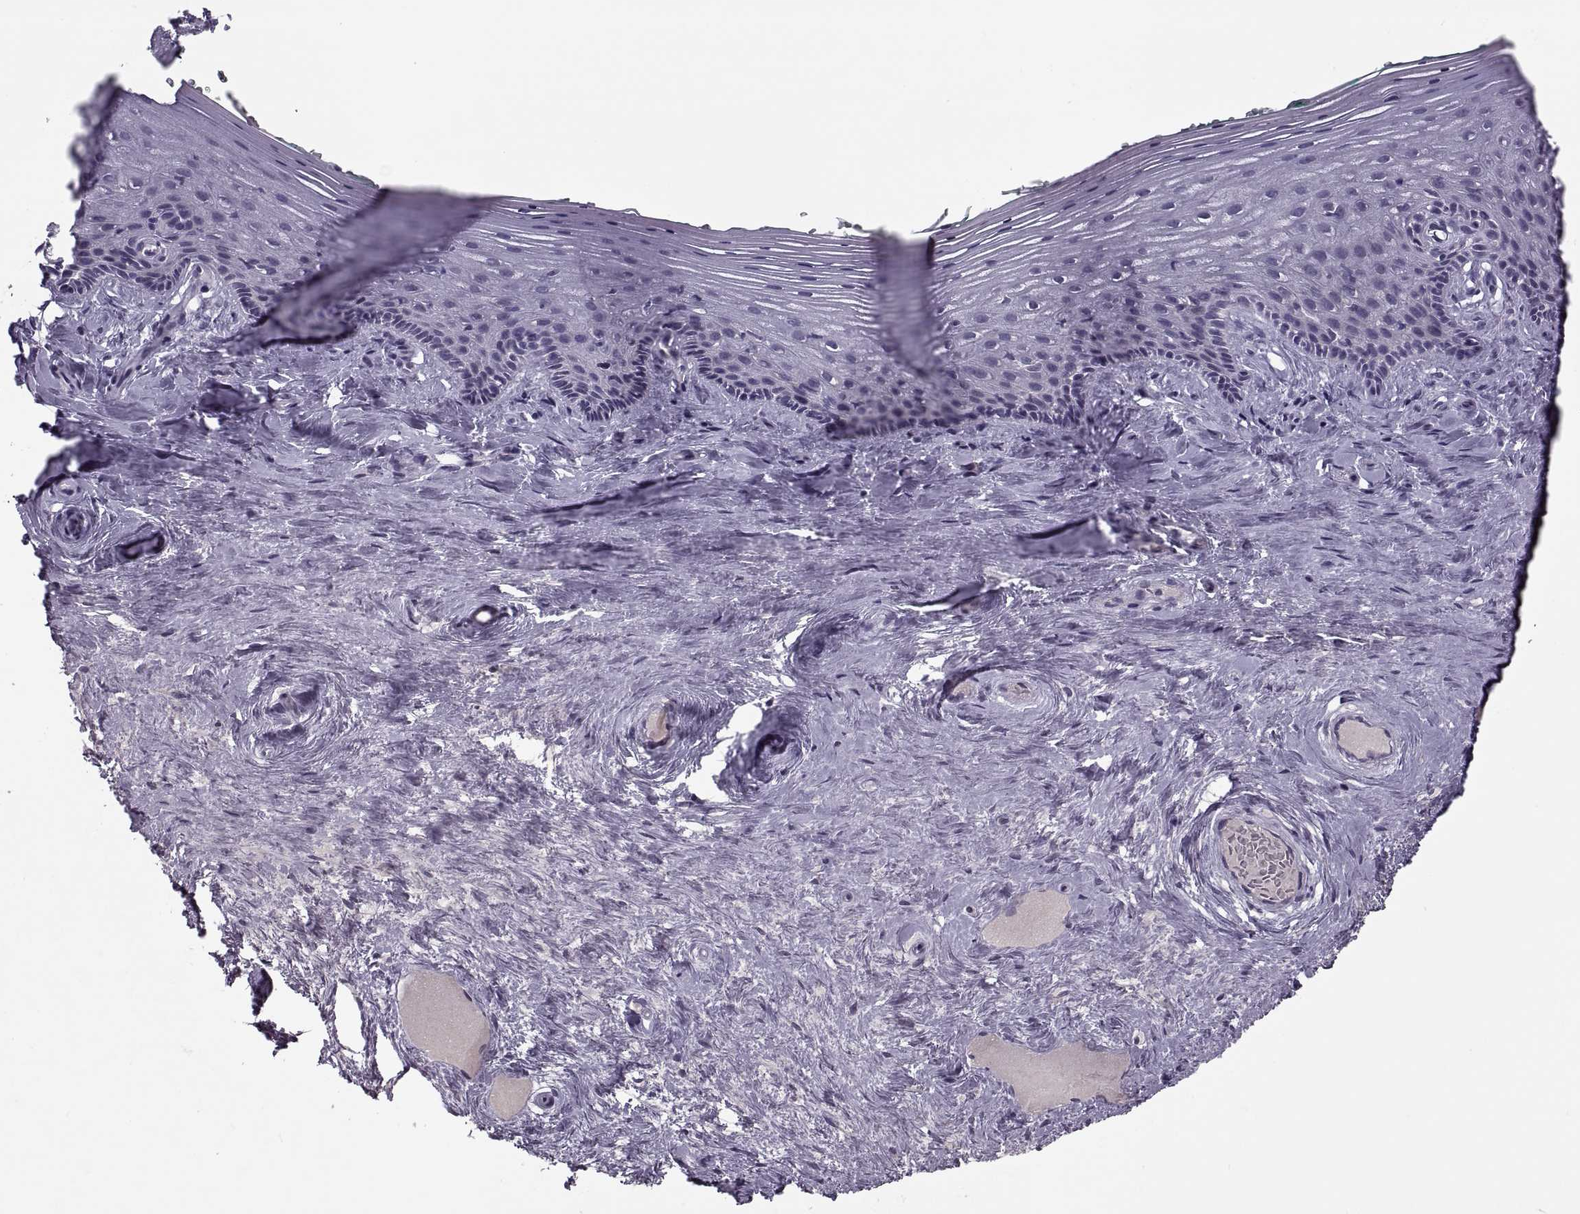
{"staining": {"intensity": "negative", "quantity": "none", "location": "none"}, "tissue": "vagina", "cell_type": "Squamous epithelial cells", "image_type": "normal", "snomed": [{"axis": "morphology", "description": "Normal tissue, NOS"}, {"axis": "topography", "description": "Vagina"}], "caption": "This image is of normal vagina stained with immunohistochemistry (IHC) to label a protein in brown with the nuclei are counter-stained blue. There is no staining in squamous epithelial cells. Nuclei are stained in blue.", "gene": "CACNA1F", "patient": {"sex": "female", "age": 45}}